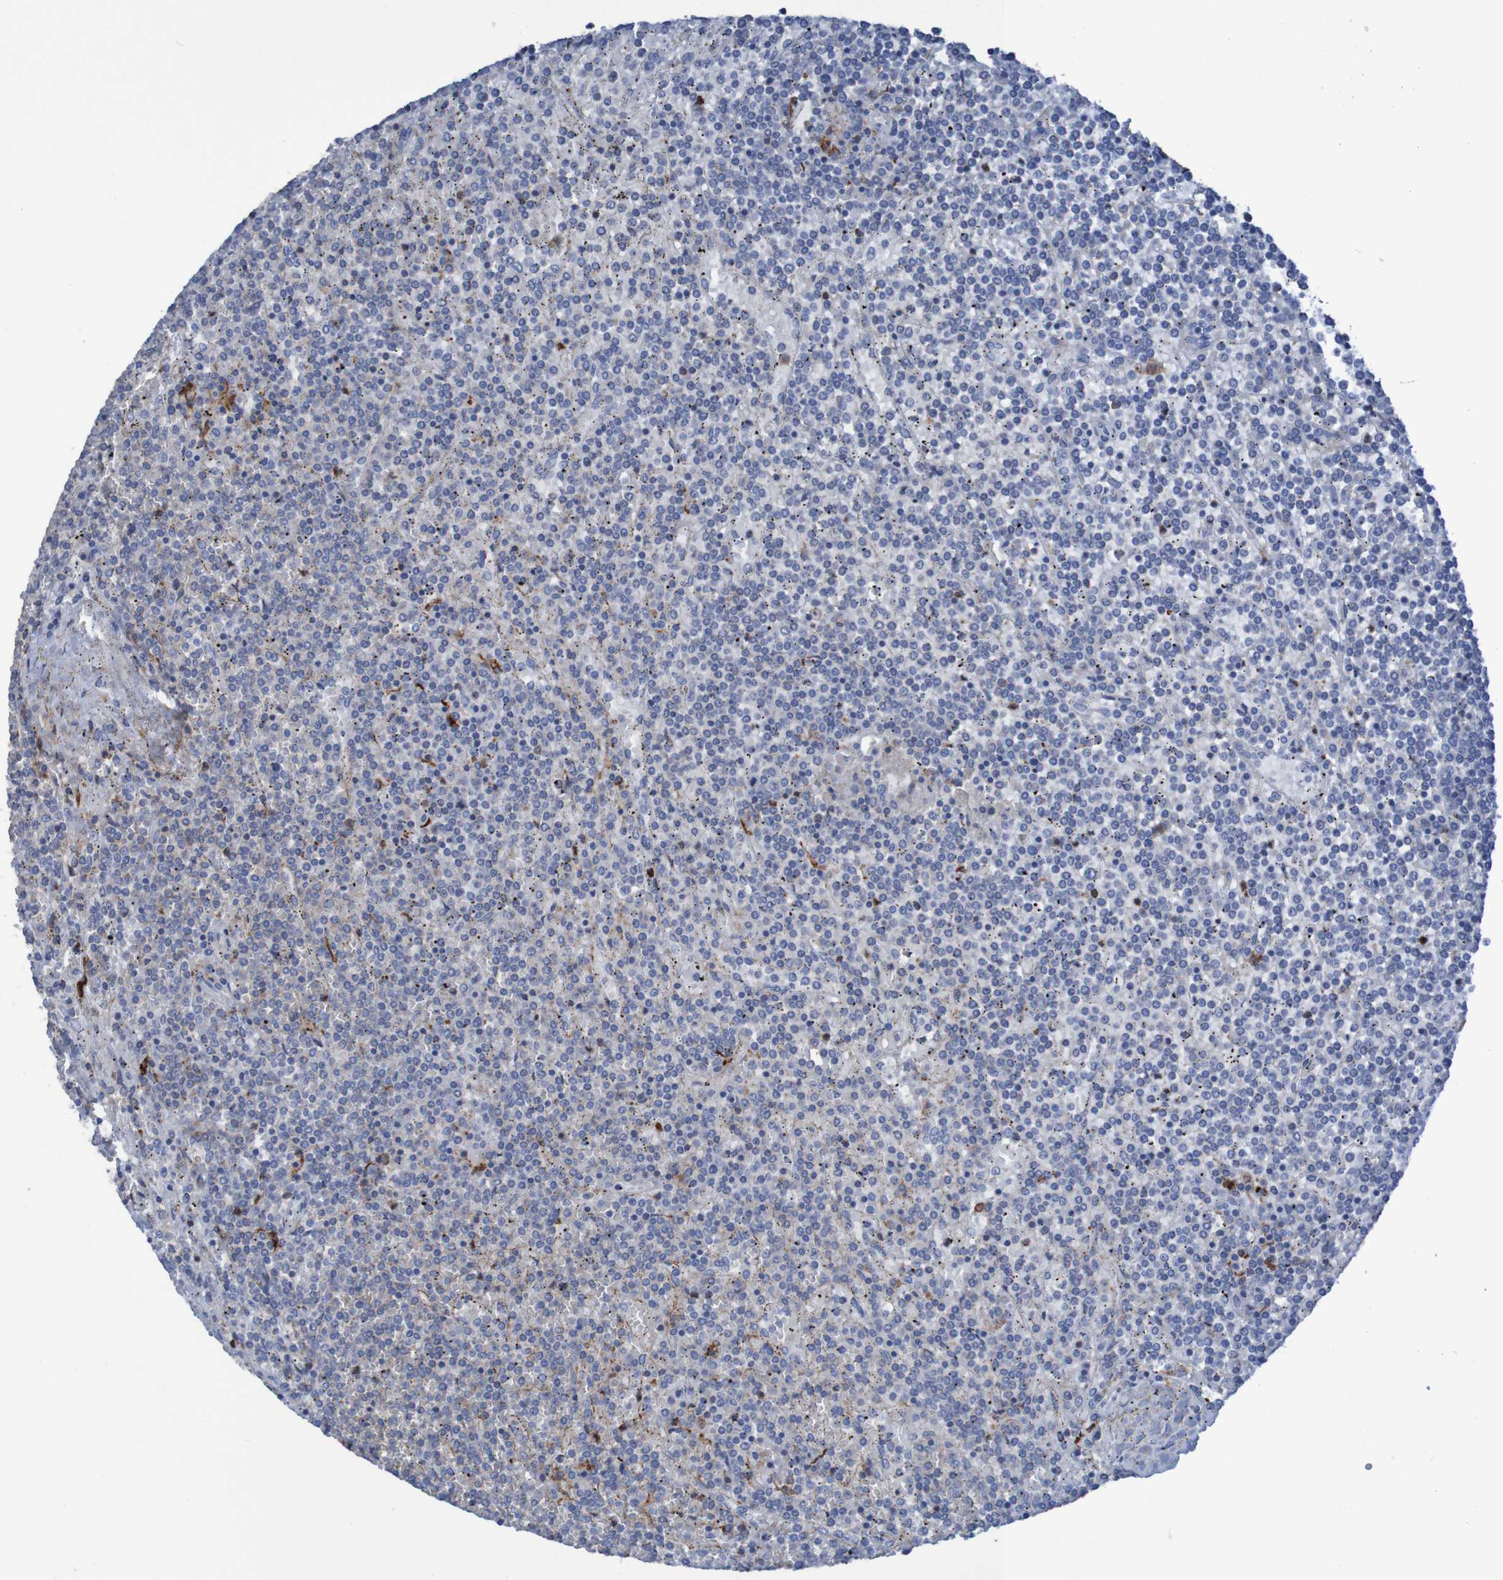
{"staining": {"intensity": "negative", "quantity": "none", "location": "none"}, "tissue": "lymphoma", "cell_type": "Tumor cells", "image_type": "cancer", "snomed": [{"axis": "morphology", "description": "Malignant lymphoma, non-Hodgkin's type, Low grade"}, {"axis": "topography", "description": "Spleen"}], "caption": "Histopathology image shows no protein staining in tumor cells of malignant lymphoma, non-Hodgkin's type (low-grade) tissue.", "gene": "RNF182", "patient": {"sex": "female", "age": 19}}